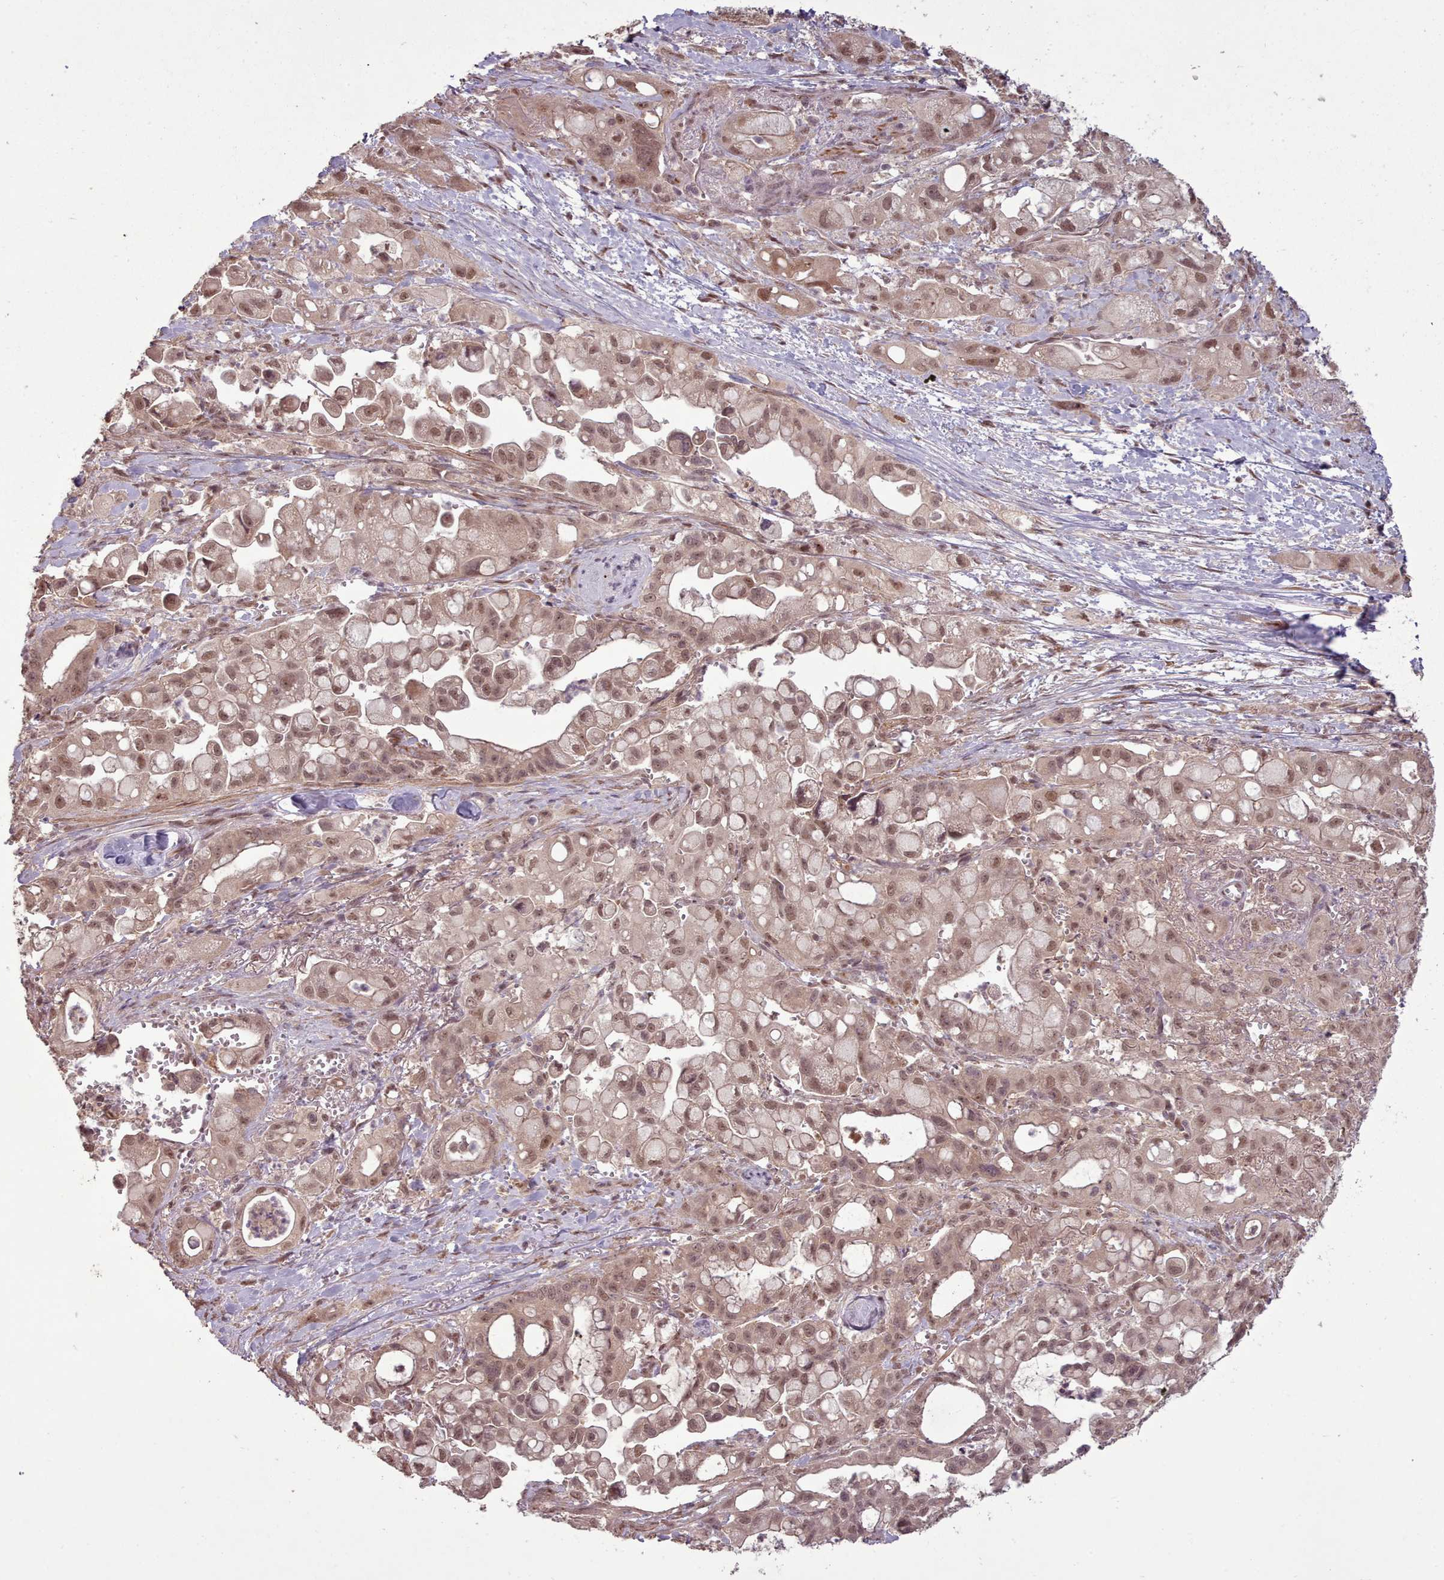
{"staining": {"intensity": "moderate", "quantity": ">75%", "location": "cytoplasmic/membranous,nuclear"}, "tissue": "pancreatic cancer", "cell_type": "Tumor cells", "image_type": "cancer", "snomed": [{"axis": "morphology", "description": "Adenocarcinoma, NOS"}, {"axis": "topography", "description": "Pancreas"}], "caption": "Tumor cells demonstrate moderate cytoplasmic/membranous and nuclear staining in approximately >75% of cells in pancreatic cancer.", "gene": "CDC6", "patient": {"sex": "male", "age": 68}}